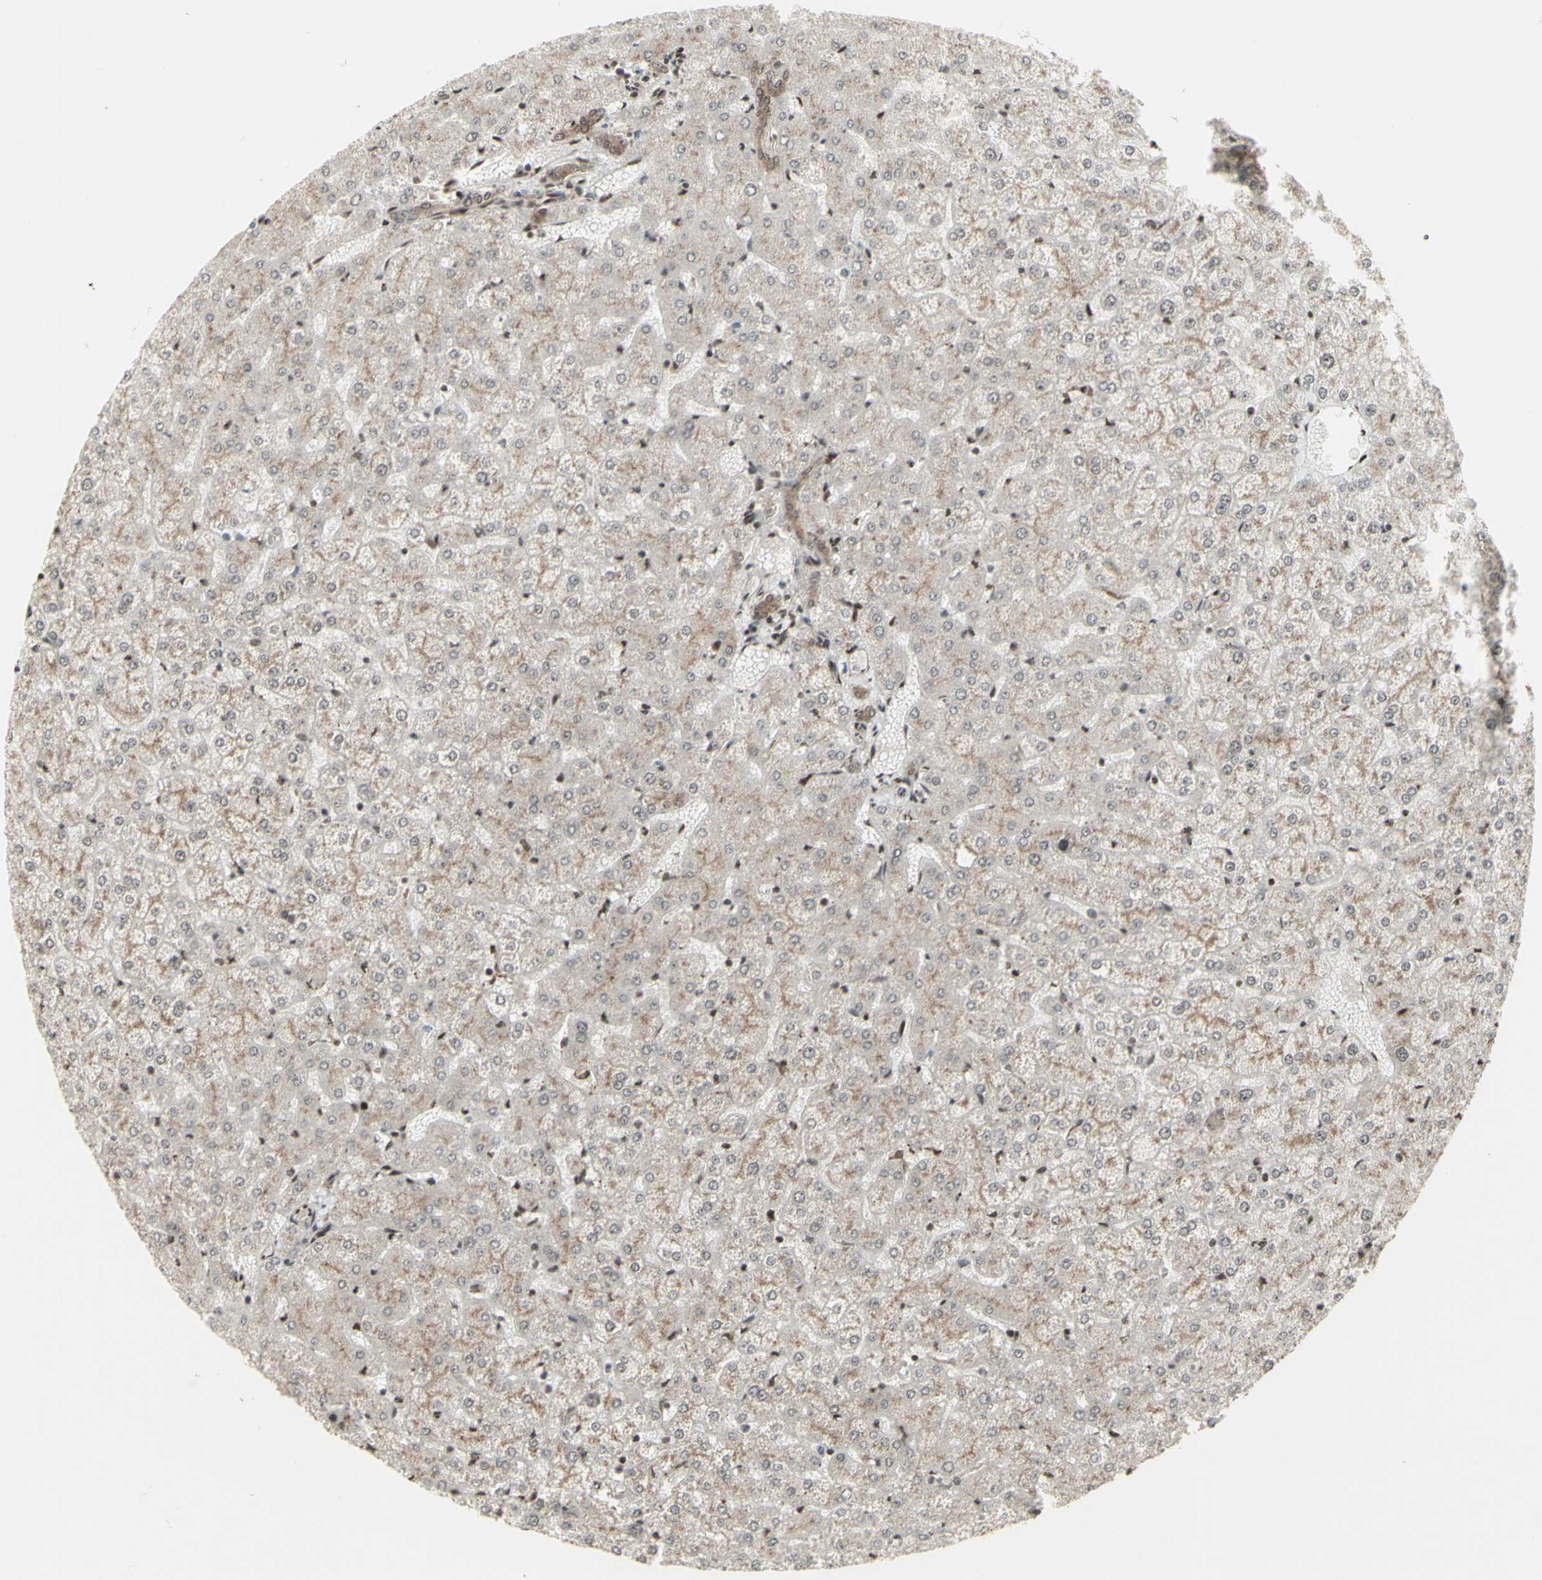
{"staining": {"intensity": "moderate", "quantity": ">75%", "location": "cytoplasmic/membranous"}, "tissue": "liver", "cell_type": "Cholangiocytes", "image_type": "normal", "snomed": [{"axis": "morphology", "description": "Normal tissue, NOS"}, {"axis": "topography", "description": "Liver"}], "caption": "Protein staining by immunohistochemistry demonstrates moderate cytoplasmic/membranous staining in approximately >75% of cholangiocytes in unremarkable liver. Using DAB (3,3'-diaminobenzidine) (brown) and hematoxylin (blue) stains, captured at high magnification using brightfield microscopy.", "gene": "CBX1", "patient": {"sex": "female", "age": 32}}